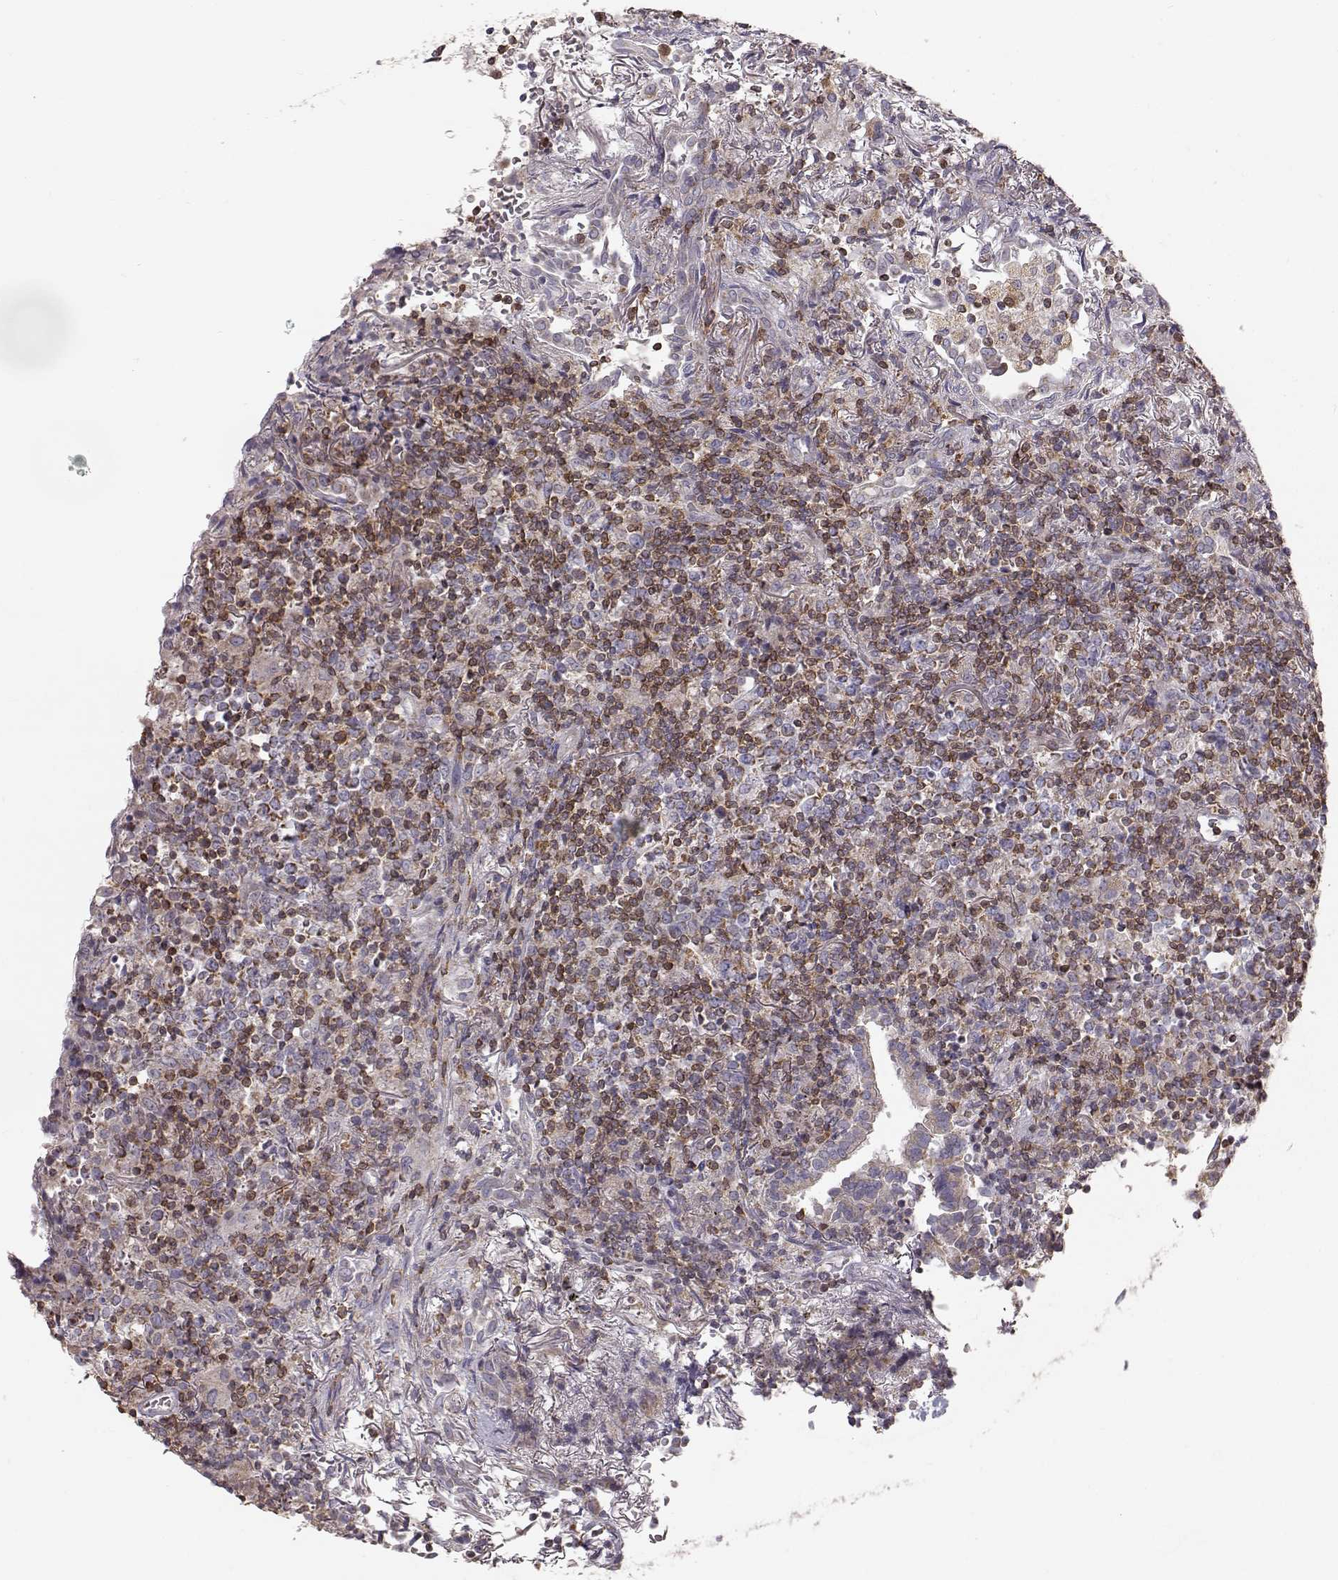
{"staining": {"intensity": "moderate", "quantity": "<25%", "location": "cytoplasmic/membranous"}, "tissue": "lymphoma", "cell_type": "Tumor cells", "image_type": "cancer", "snomed": [{"axis": "morphology", "description": "Malignant lymphoma, non-Hodgkin's type, High grade"}, {"axis": "topography", "description": "Lung"}], "caption": "A brown stain highlights moderate cytoplasmic/membranous staining of a protein in lymphoma tumor cells.", "gene": "GRAP2", "patient": {"sex": "male", "age": 79}}